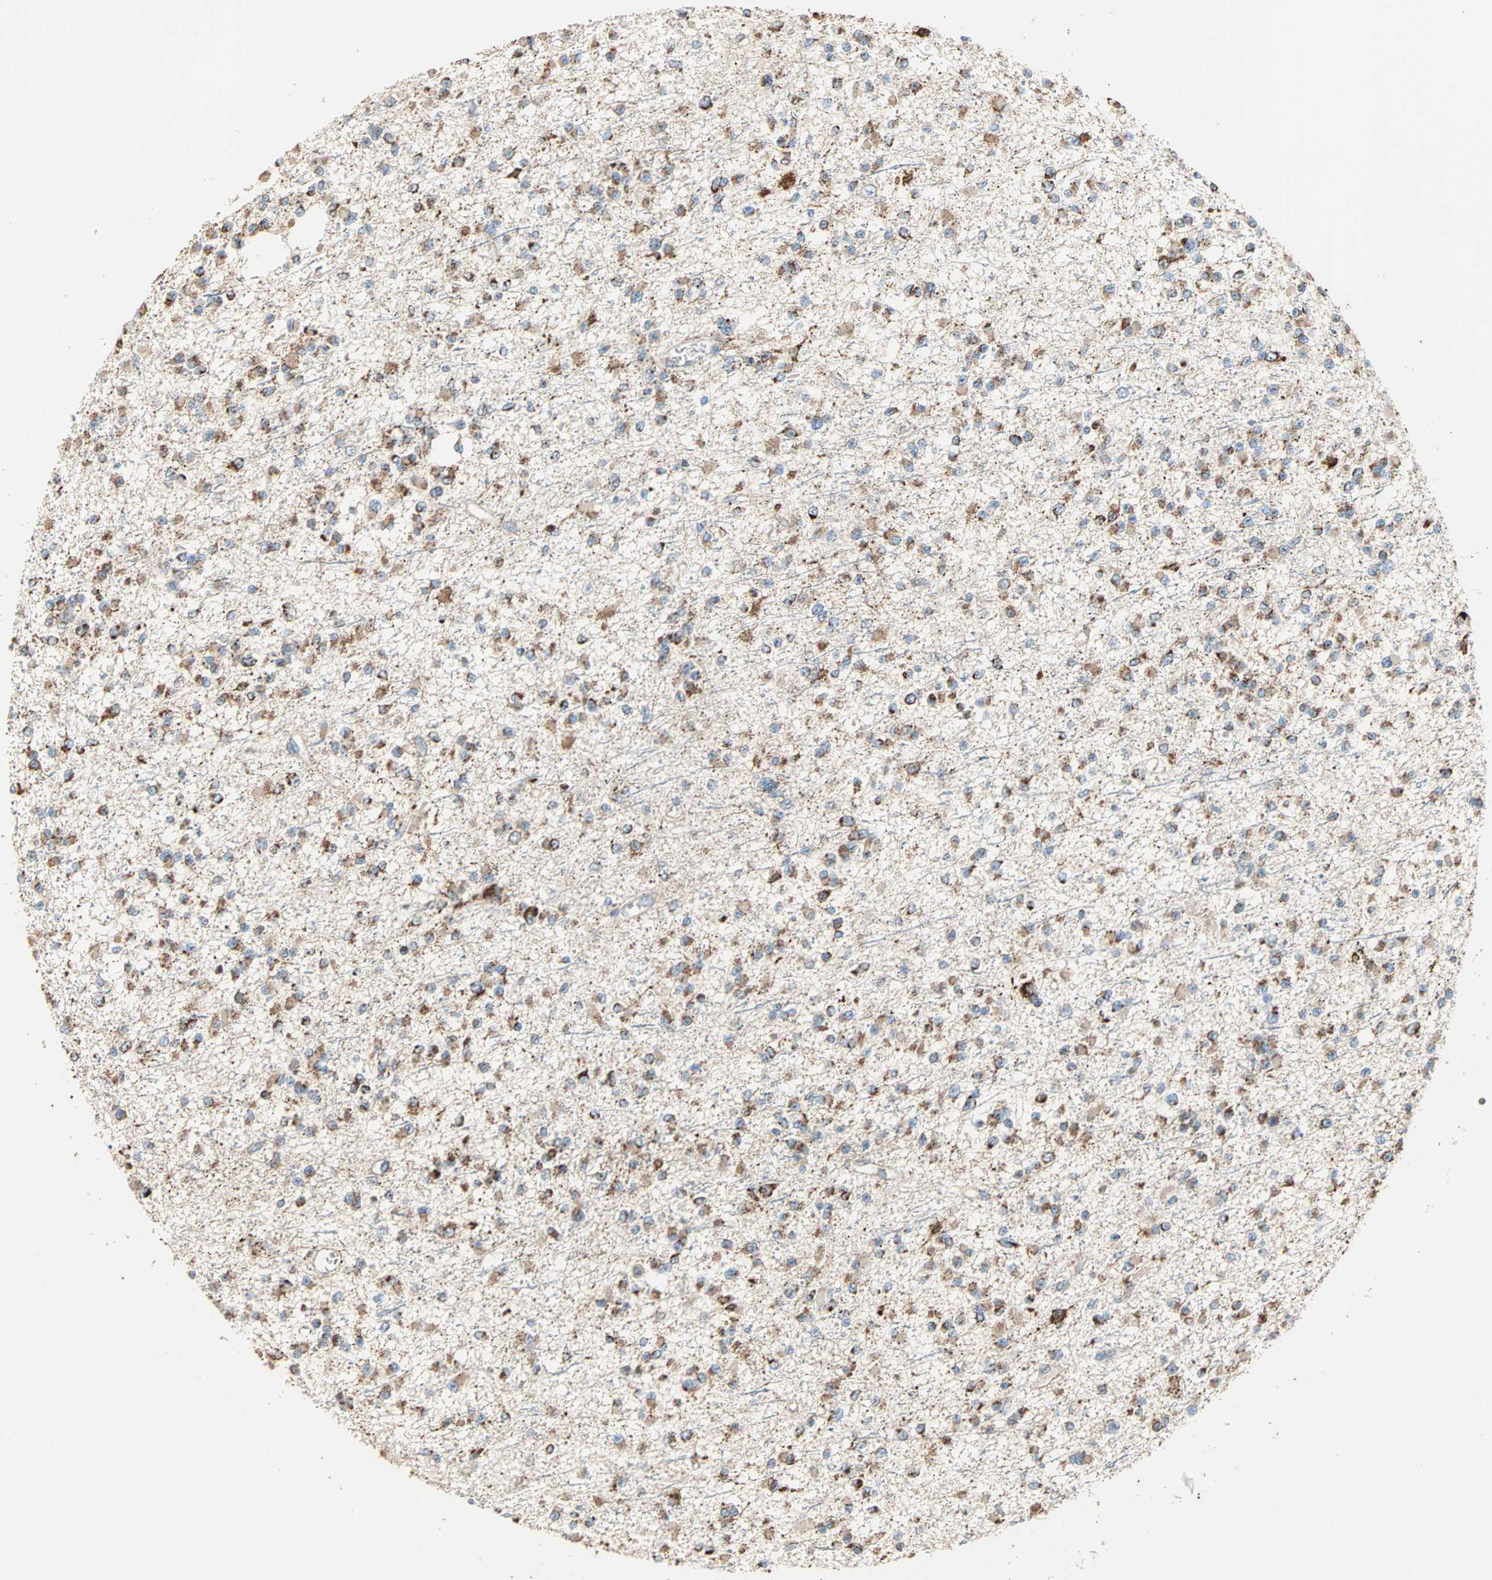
{"staining": {"intensity": "moderate", "quantity": ">75%", "location": "cytoplasmic/membranous"}, "tissue": "glioma", "cell_type": "Tumor cells", "image_type": "cancer", "snomed": [{"axis": "morphology", "description": "Glioma, malignant, Low grade"}, {"axis": "topography", "description": "Brain"}], "caption": "Moderate cytoplasmic/membranous protein expression is appreciated in about >75% of tumor cells in glioma.", "gene": "TST", "patient": {"sex": "female", "age": 22}}